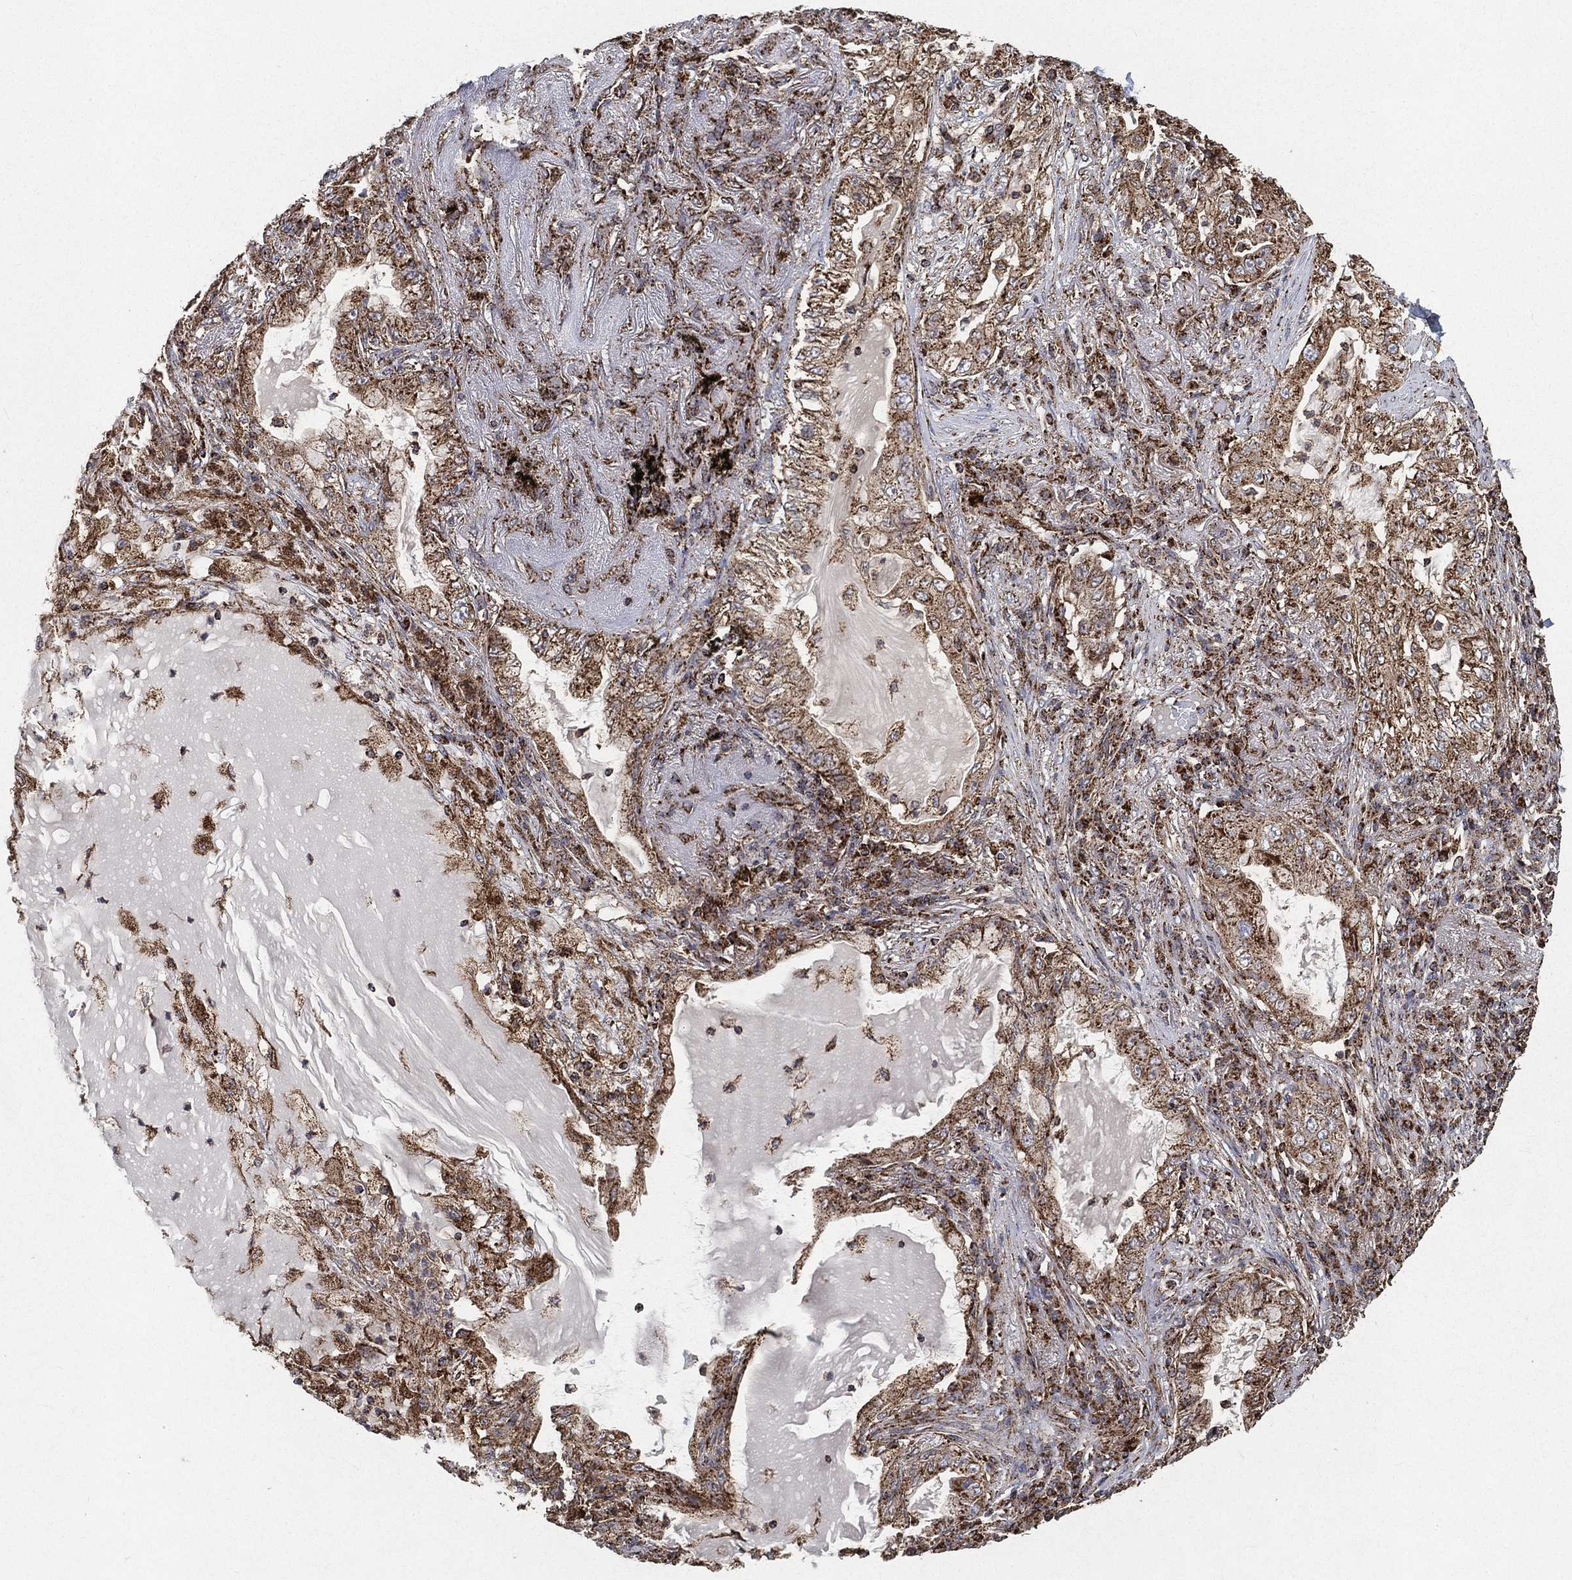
{"staining": {"intensity": "moderate", "quantity": ">75%", "location": "cytoplasmic/membranous"}, "tissue": "lung cancer", "cell_type": "Tumor cells", "image_type": "cancer", "snomed": [{"axis": "morphology", "description": "Adenocarcinoma, NOS"}, {"axis": "topography", "description": "Lung"}], "caption": "Immunohistochemistry (DAB (3,3'-diaminobenzidine)) staining of lung adenocarcinoma displays moderate cytoplasmic/membranous protein expression in approximately >75% of tumor cells.", "gene": "SLC38A7", "patient": {"sex": "female", "age": 73}}